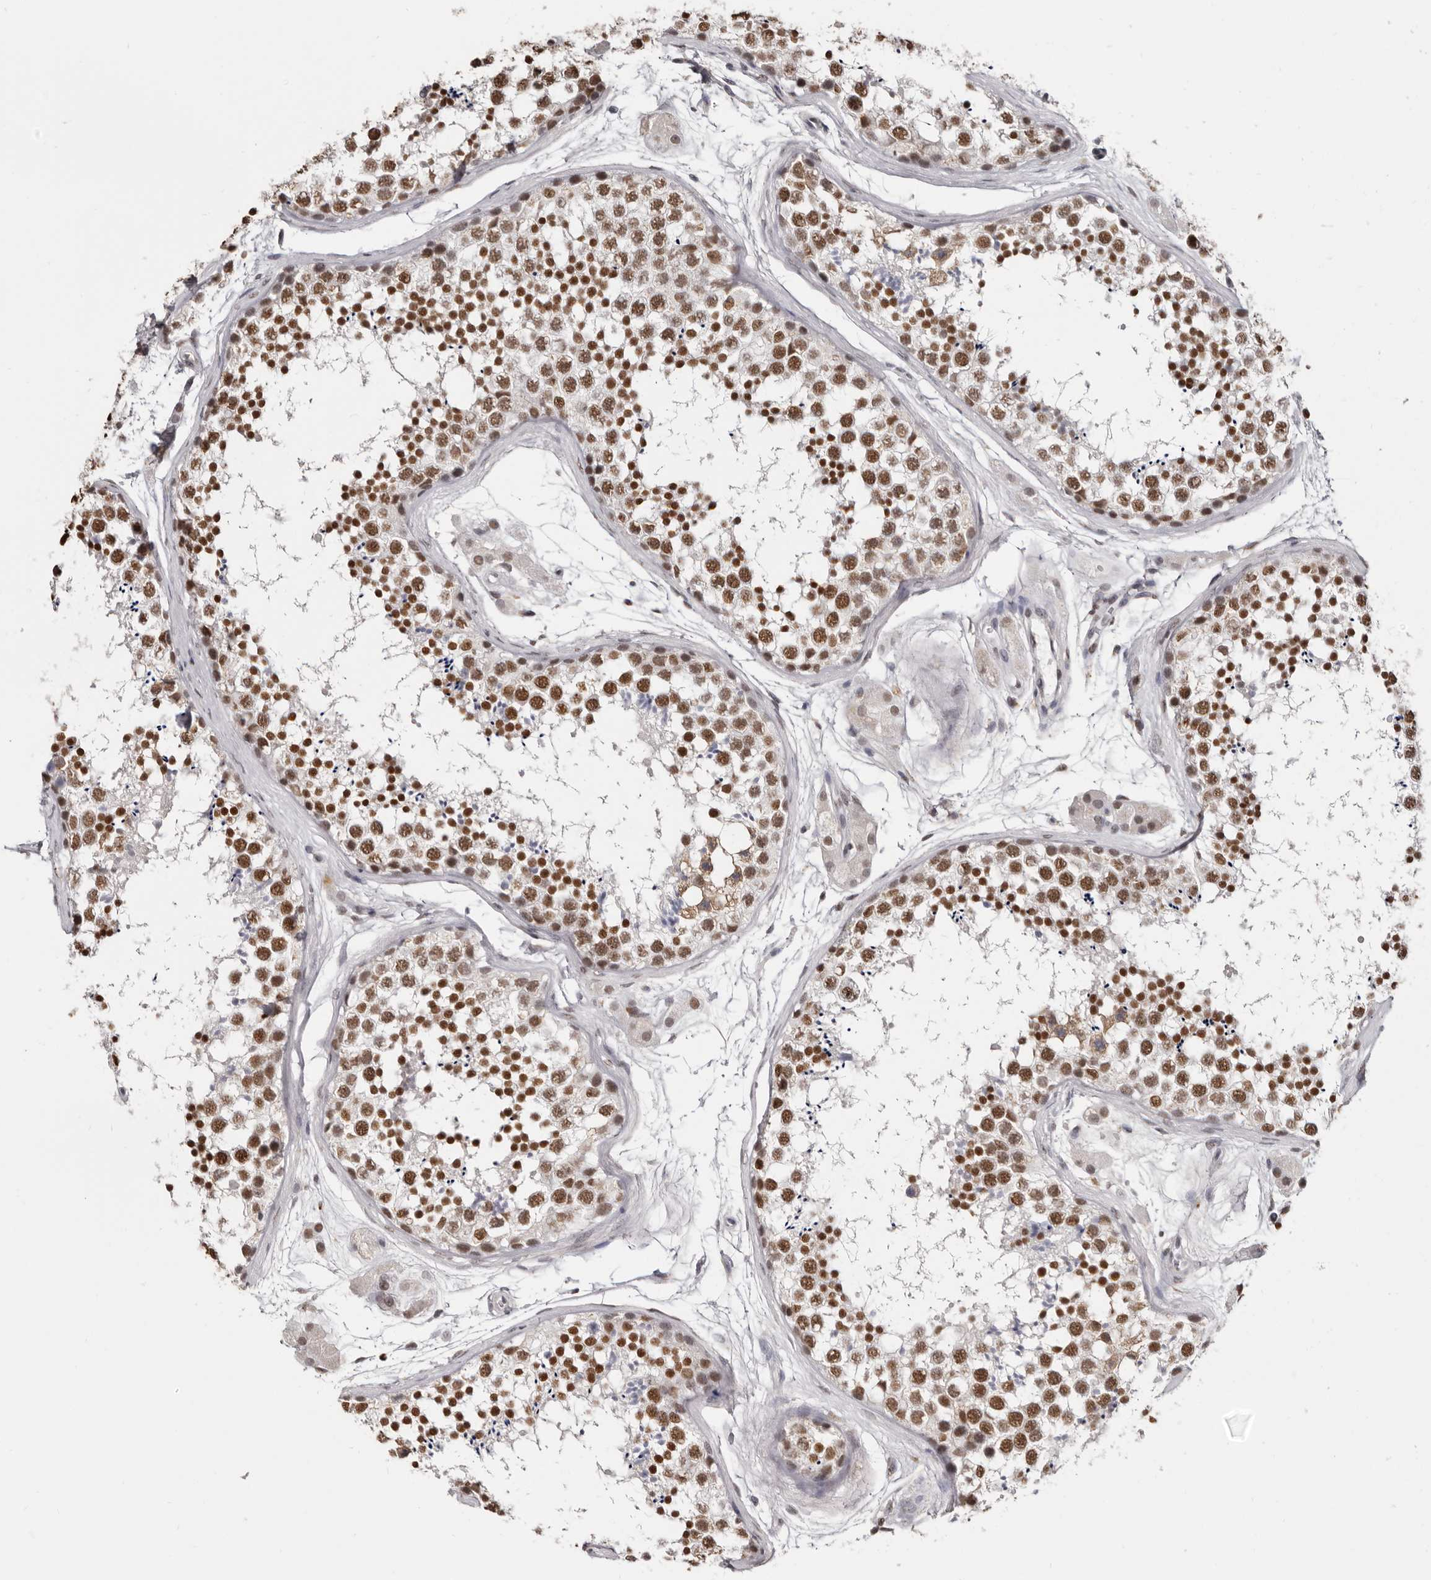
{"staining": {"intensity": "strong", "quantity": ">75%", "location": "nuclear"}, "tissue": "testis", "cell_type": "Cells in seminiferous ducts", "image_type": "normal", "snomed": [{"axis": "morphology", "description": "Normal tissue, NOS"}, {"axis": "topography", "description": "Testis"}], "caption": "Protein staining of benign testis demonstrates strong nuclear expression in approximately >75% of cells in seminiferous ducts.", "gene": "SCAF4", "patient": {"sex": "male", "age": 56}}